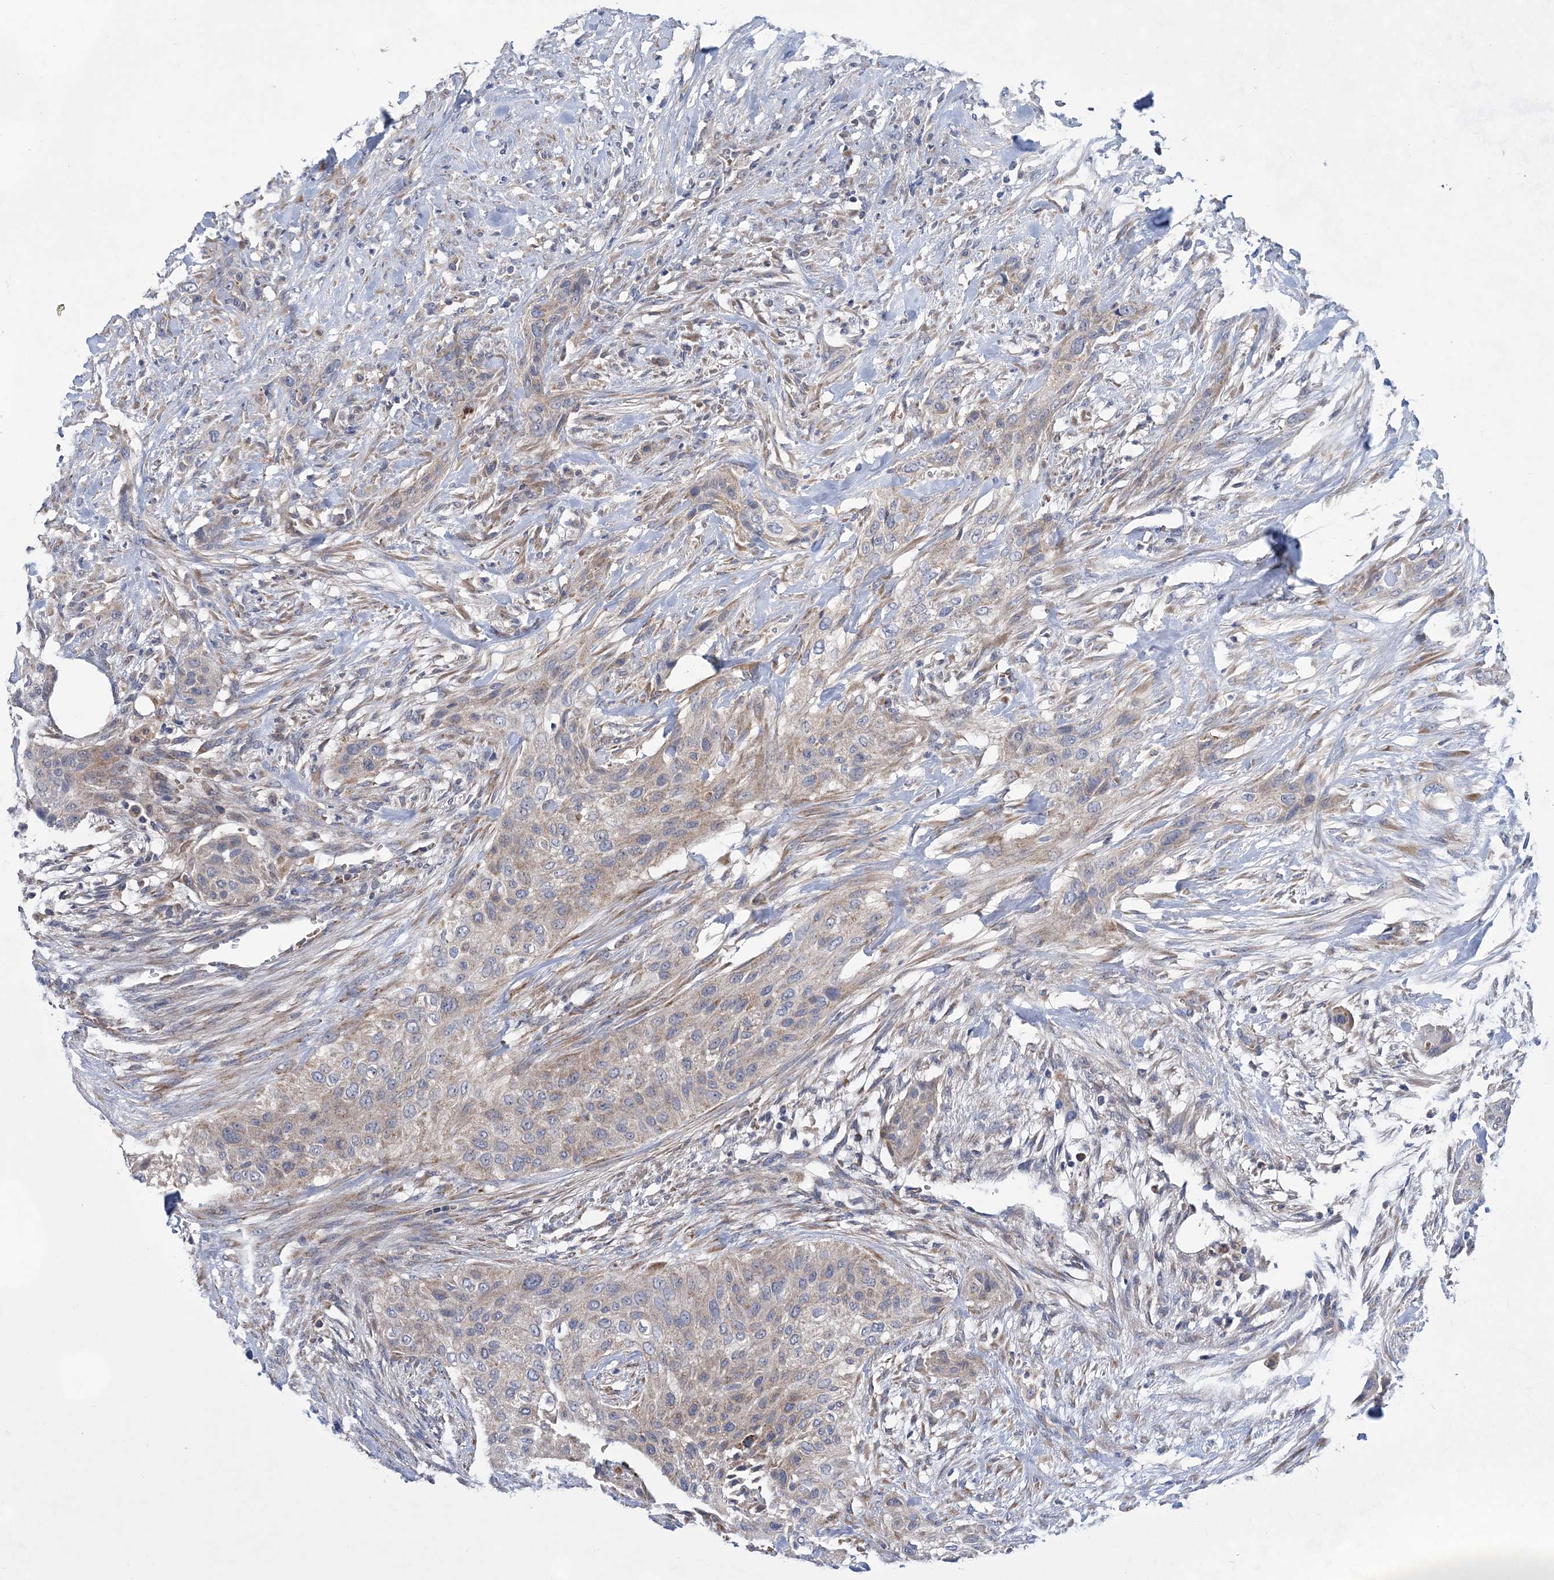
{"staining": {"intensity": "weak", "quantity": "<25%", "location": "cytoplasmic/membranous"}, "tissue": "urothelial cancer", "cell_type": "Tumor cells", "image_type": "cancer", "snomed": [{"axis": "morphology", "description": "Urothelial carcinoma, High grade"}, {"axis": "topography", "description": "Urinary bladder"}], "caption": "The histopathology image exhibits no significant positivity in tumor cells of urothelial cancer.", "gene": "TRAPPC13", "patient": {"sex": "male", "age": 35}}